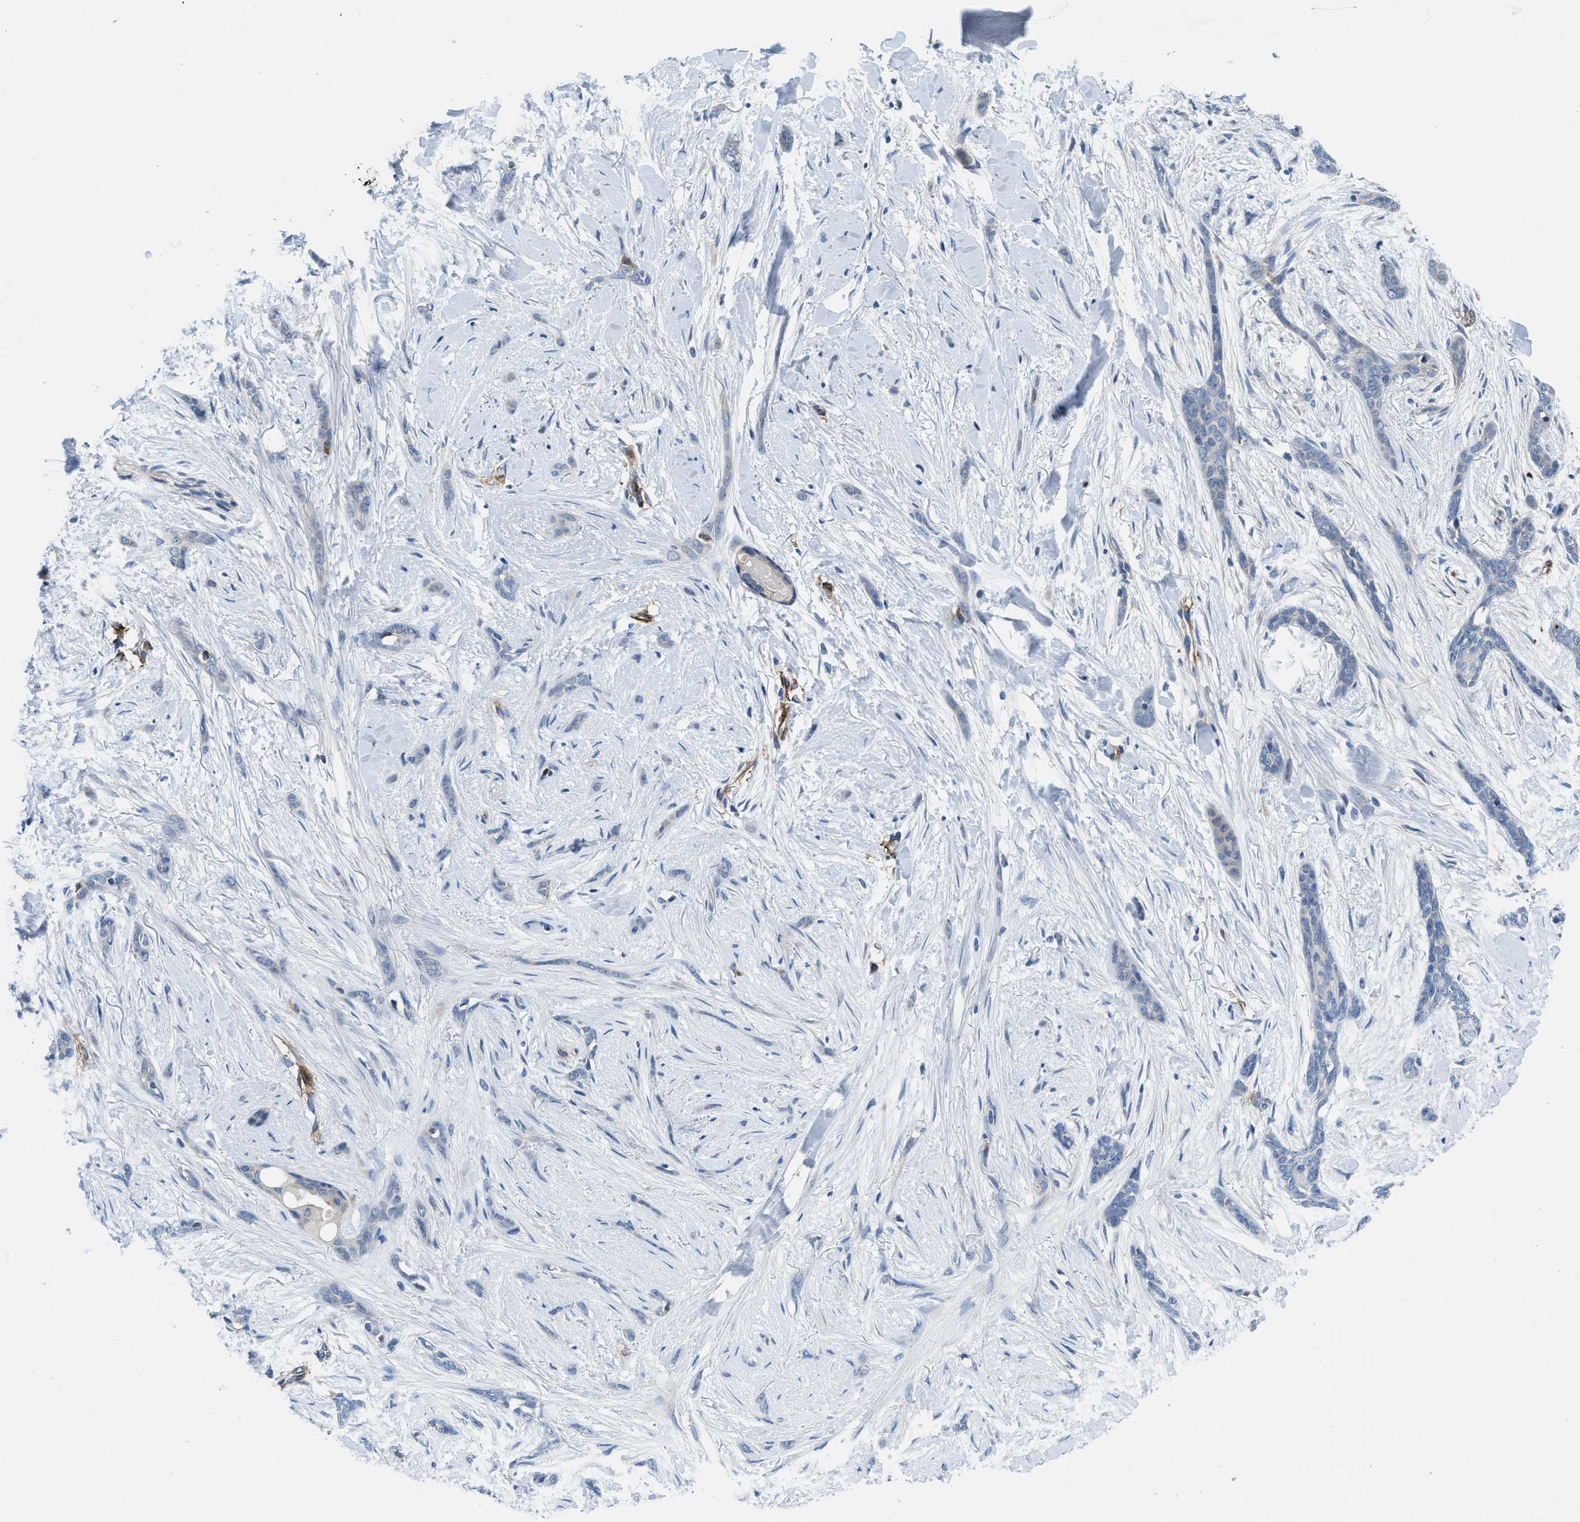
{"staining": {"intensity": "negative", "quantity": "none", "location": "none"}, "tissue": "skin cancer", "cell_type": "Tumor cells", "image_type": "cancer", "snomed": [{"axis": "morphology", "description": "Basal cell carcinoma"}, {"axis": "morphology", "description": "Adnexal tumor, benign"}, {"axis": "topography", "description": "Skin"}], "caption": "Human skin basal cell carcinoma stained for a protein using immunohistochemistry (IHC) displays no positivity in tumor cells.", "gene": "PGR", "patient": {"sex": "female", "age": 42}}